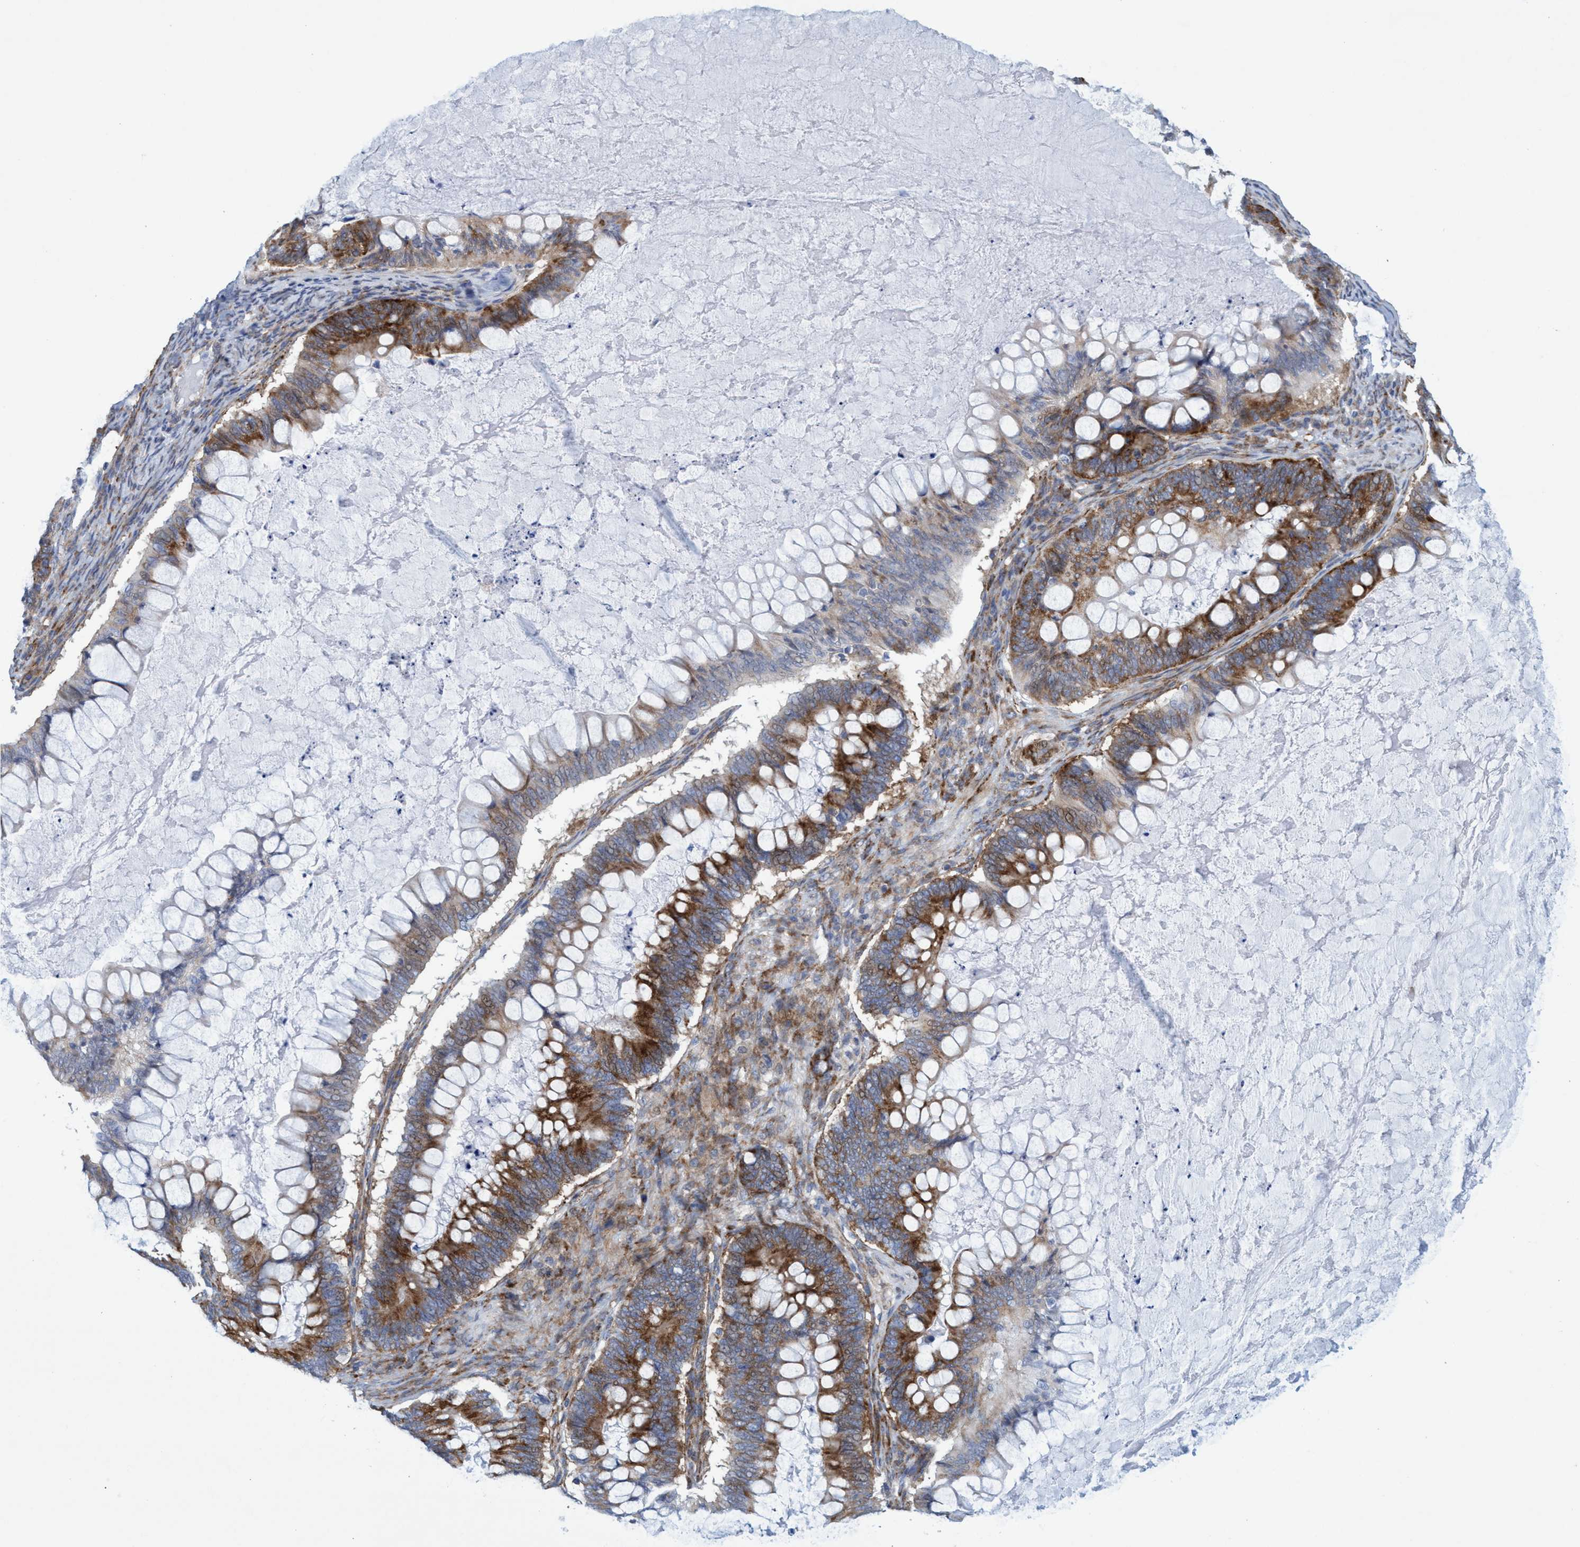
{"staining": {"intensity": "strong", "quantity": "25%-75%", "location": "cytoplasmic/membranous"}, "tissue": "ovarian cancer", "cell_type": "Tumor cells", "image_type": "cancer", "snomed": [{"axis": "morphology", "description": "Cystadenocarcinoma, mucinous, NOS"}, {"axis": "topography", "description": "Ovary"}], "caption": "High-magnification brightfield microscopy of mucinous cystadenocarcinoma (ovarian) stained with DAB (3,3'-diaminobenzidine) (brown) and counterstained with hematoxylin (blue). tumor cells exhibit strong cytoplasmic/membranous expression is identified in approximately25%-75% of cells. The staining was performed using DAB (3,3'-diaminobenzidine) to visualize the protein expression in brown, while the nuclei were stained in blue with hematoxylin (Magnification: 20x).", "gene": "R3HCC1", "patient": {"sex": "female", "age": 61}}